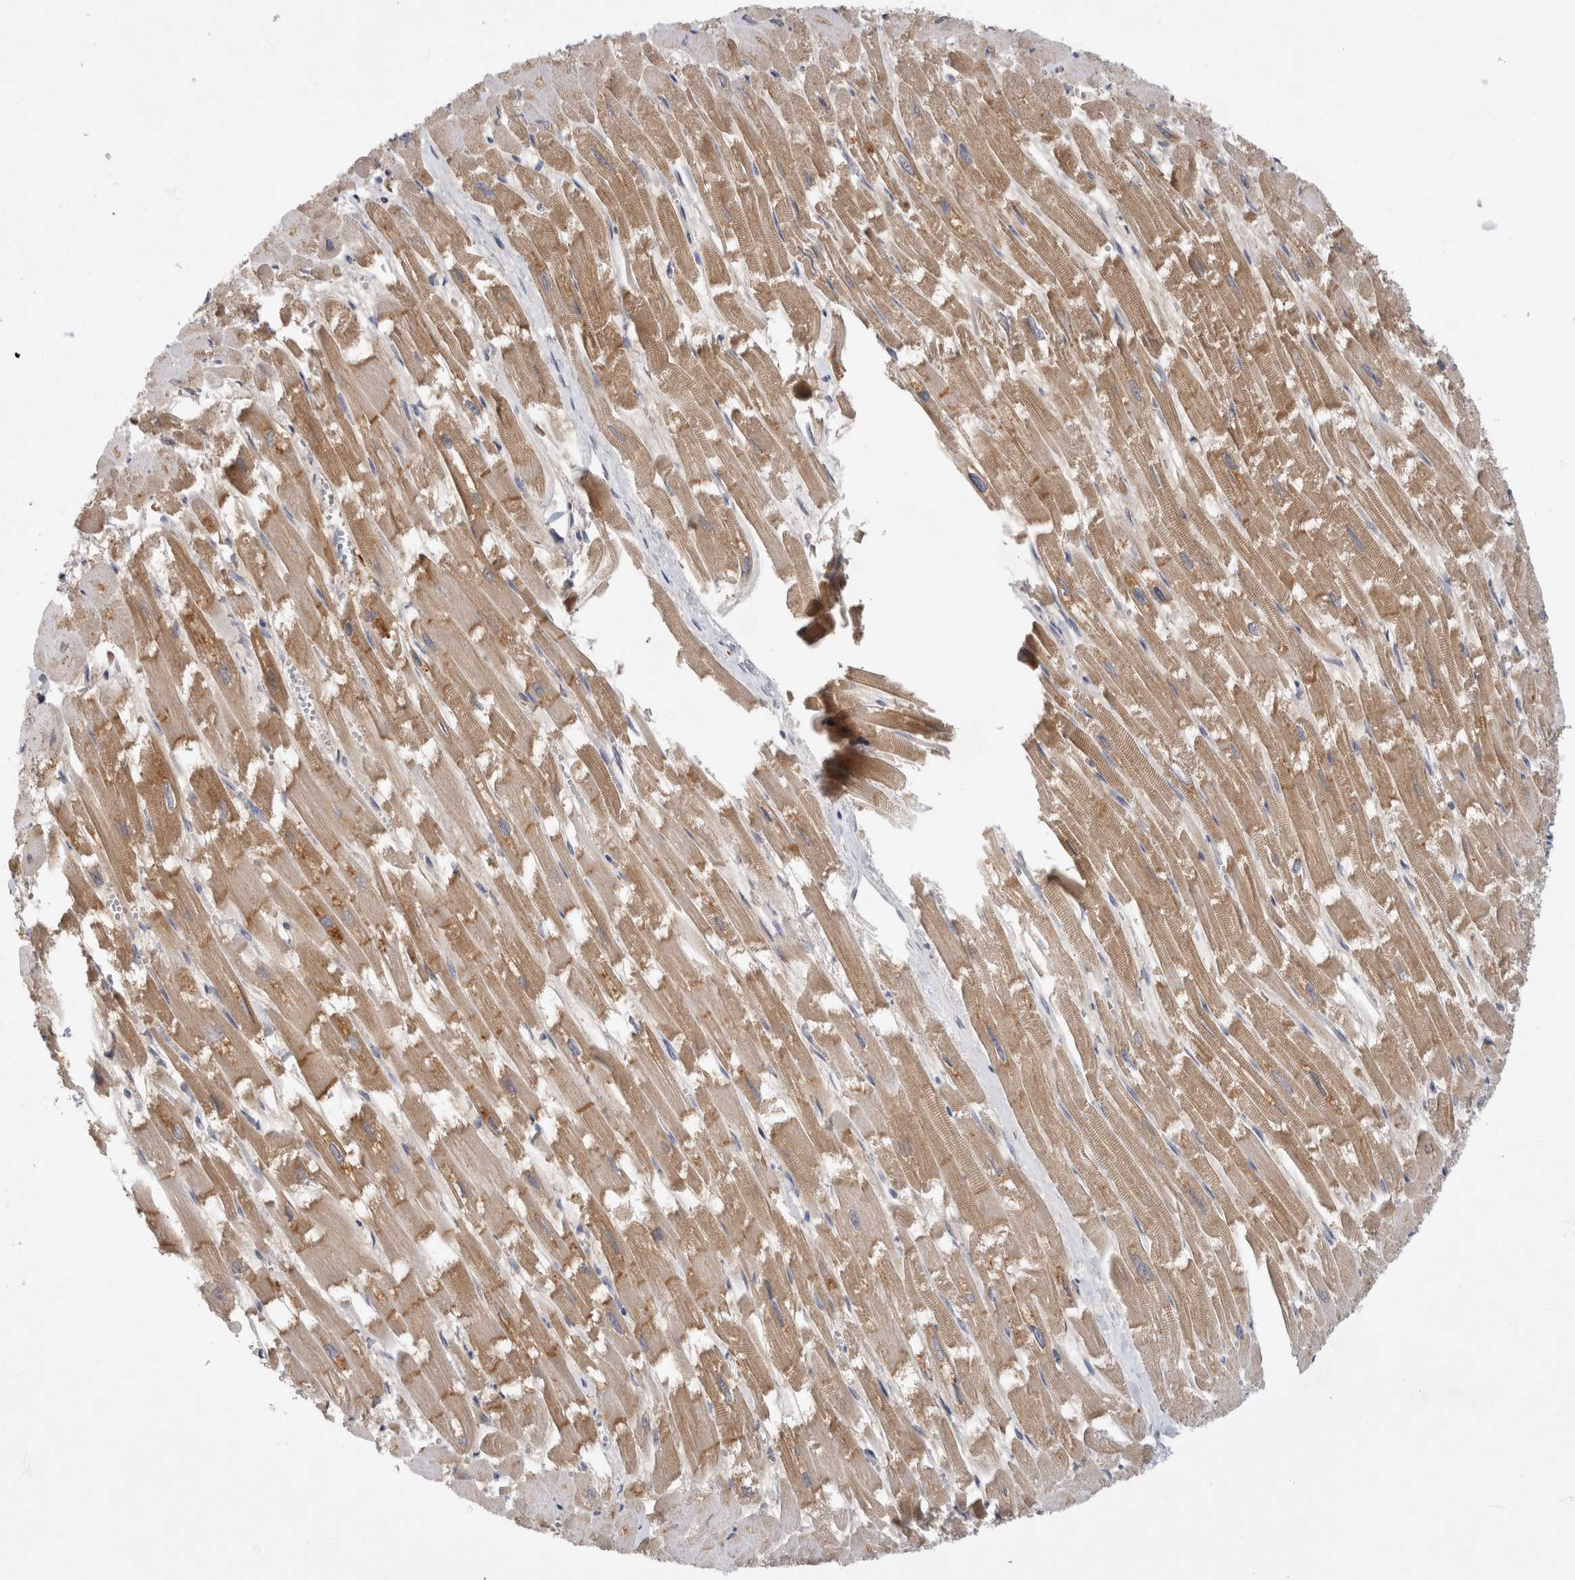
{"staining": {"intensity": "moderate", "quantity": "25%-75%", "location": "cytoplasmic/membranous"}, "tissue": "heart muscle", "cell_type": "Cardiomyocytes", "image_type": "normal", "snomed": [{"axis": "morphology", "description": "Normal tissue, NOS"}, {"axis": "topography", "description": "Heart"}], "caption": "Immunohistochemical staining of benign heart muscle displays 25%-75% levels of moderate cytoplasmic/membranous protein positivity in about 25%-75% of cardiomyocytes.", "gene": "PGM1", "patient": {"sex": "male", "age": 54}}